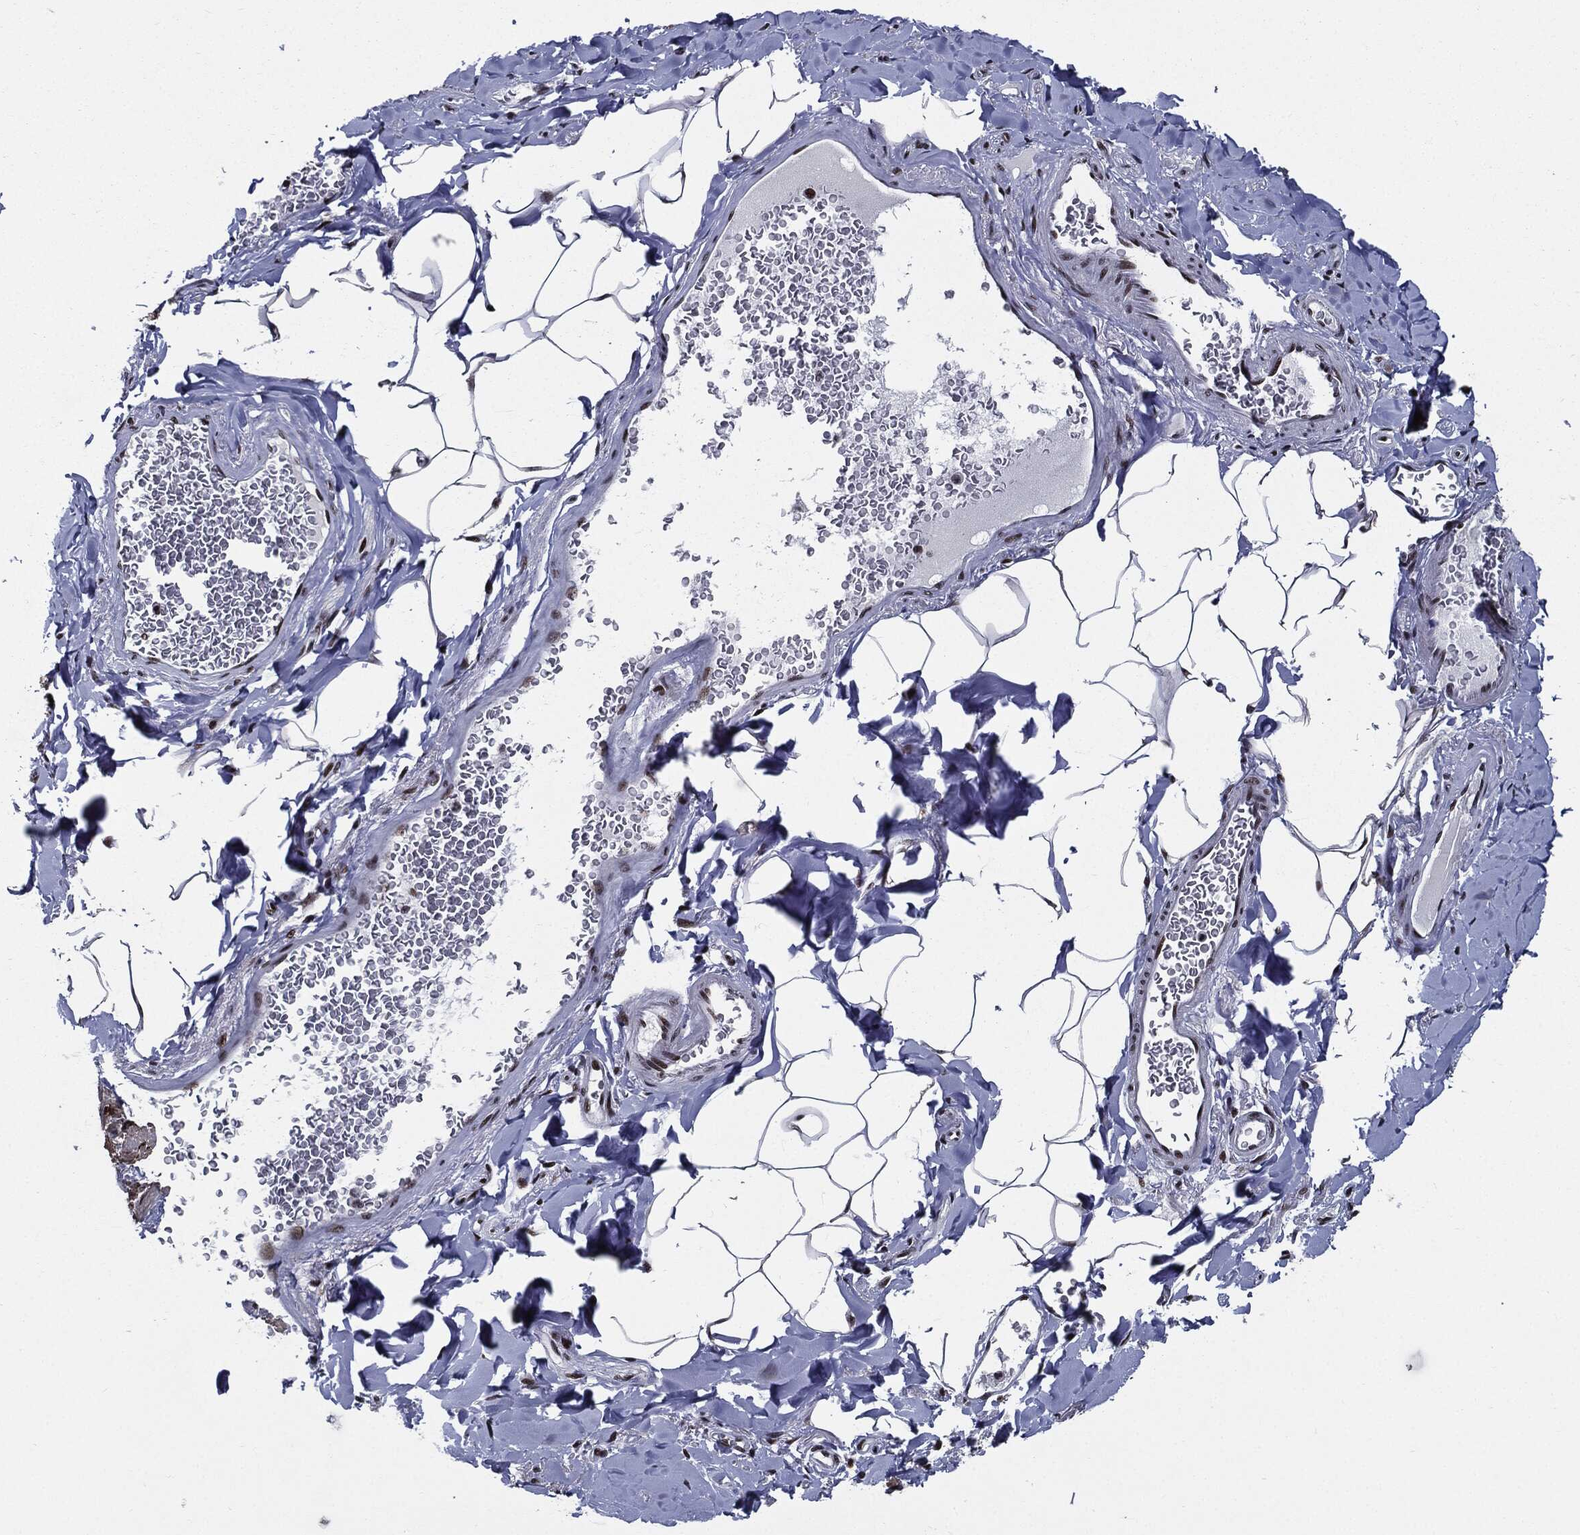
{"staining": {"intensity": "negative", "quantity": "none", "location": "none"}, "tissue": "adipose tissue", "cell_type": "Adipocytes", "image_type": "normal", "snomed": [{"axis": "morphology", "description": "Normal tissue, NOS"}, {"axis": "topography", "description": "Smooth muscle"}, {"axis": "topography", "description": "Duodenum"}, {"axis": "topography", "description": "Peripheral nerve tissue"}], "caption": "The photomicrograph shows no significant expression in adipocytes of adipose tissue. (IHC, brightfield microscopy, high magnification).", "gene": "ZFP91", "patient": {"sex": "female", "age": 61}}